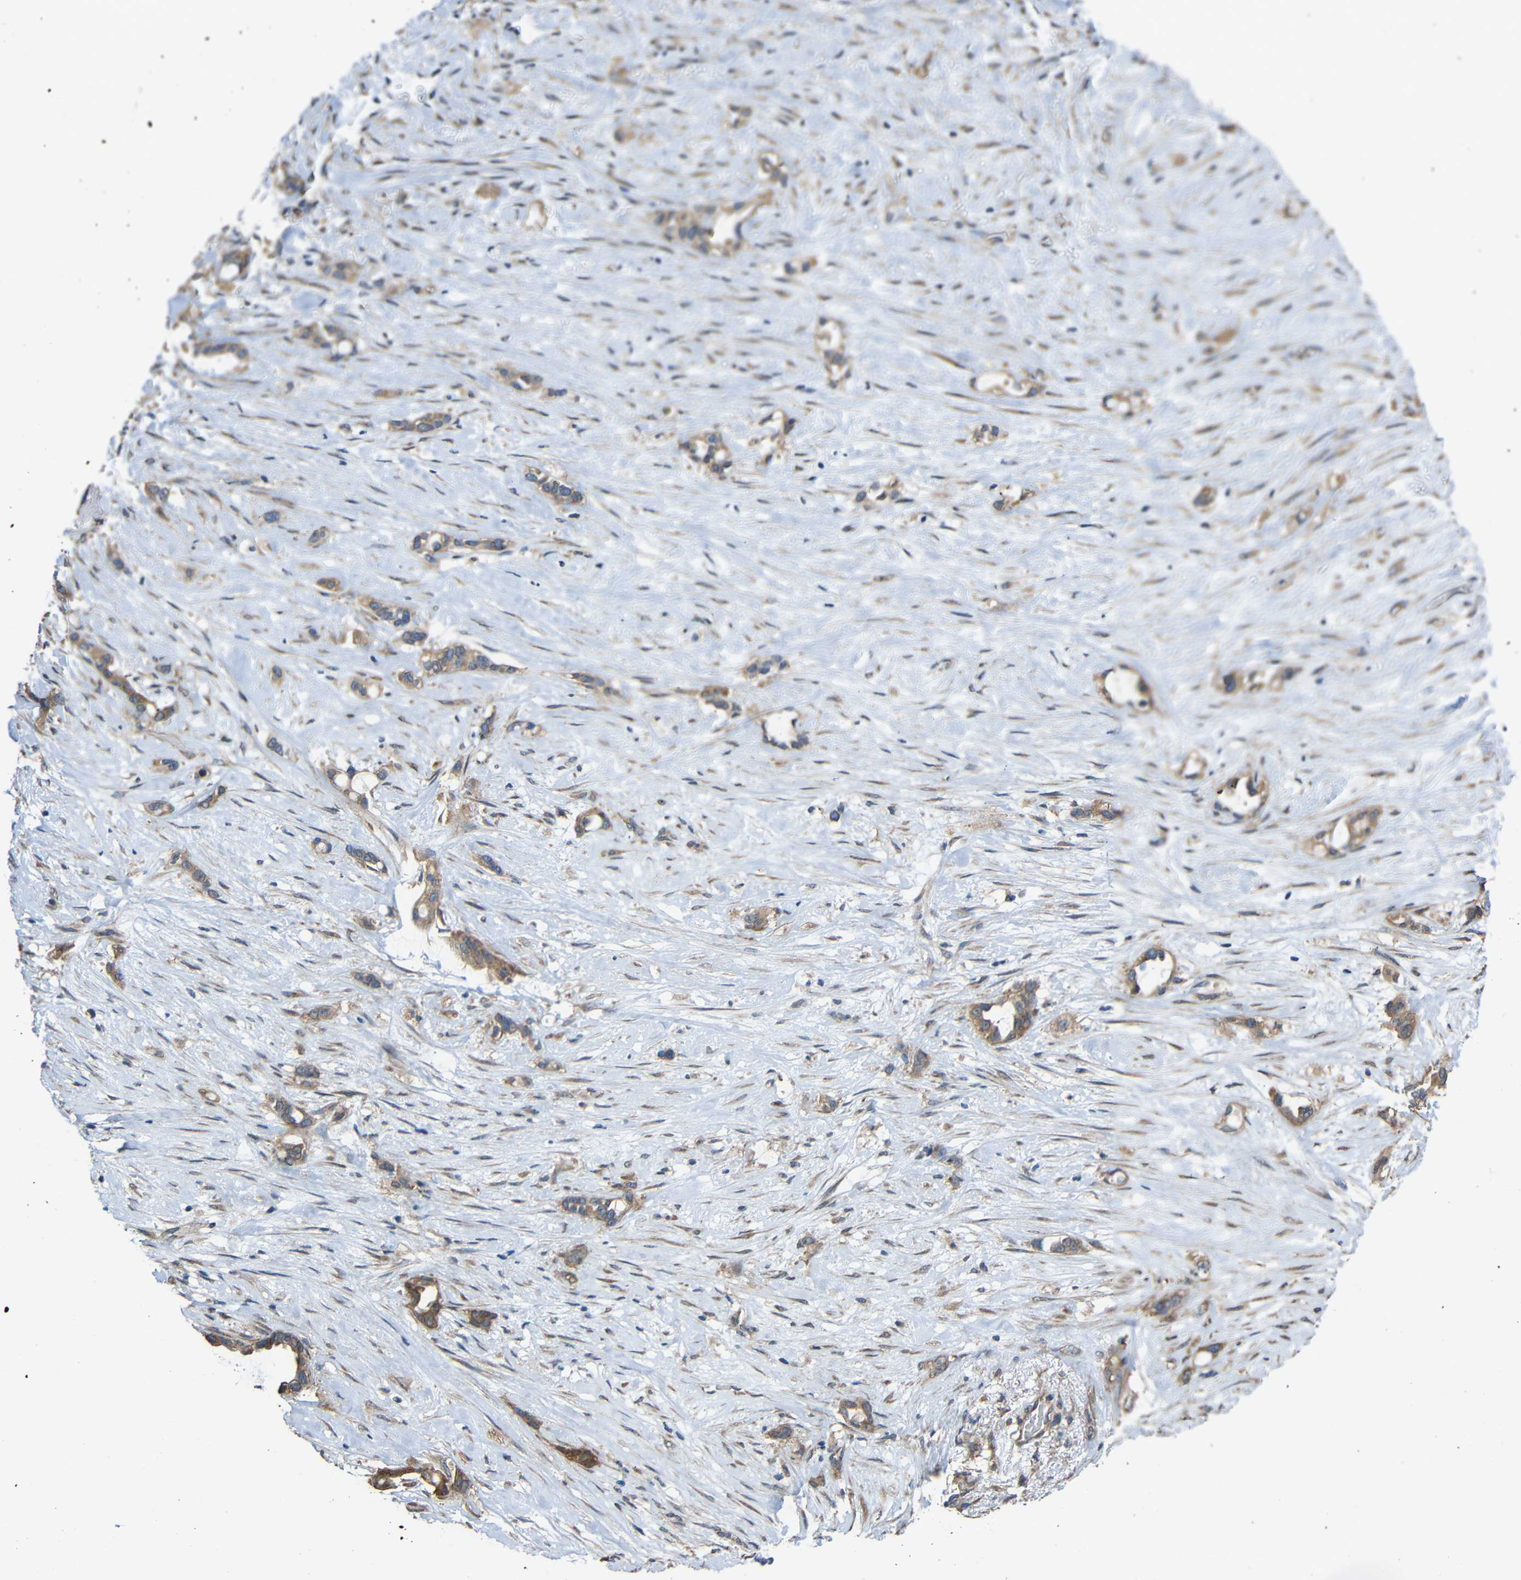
{"staining": {"intensity": "moderate", "quantity": ">75%", "location": "cytoplasmic/membranous"}, "tissue": "liver cancer", "cell_type": "Tumor cells", "image_type": "cancer", "snomed": [{"axis": "morphology", "description": "Cholangiocarcinoma"}, {"axis": "topography", "description": "Liver"}], "caption": "A photomicrograph showing moderate cytoplasmic/membranous positivity in approximately >75% of tumor cells in cholangiocarcinoma (liver), as visualized by brown immunohistochemical staining.", "gene": "CHST9", "patient": {"sex": "female", "age": 65}}